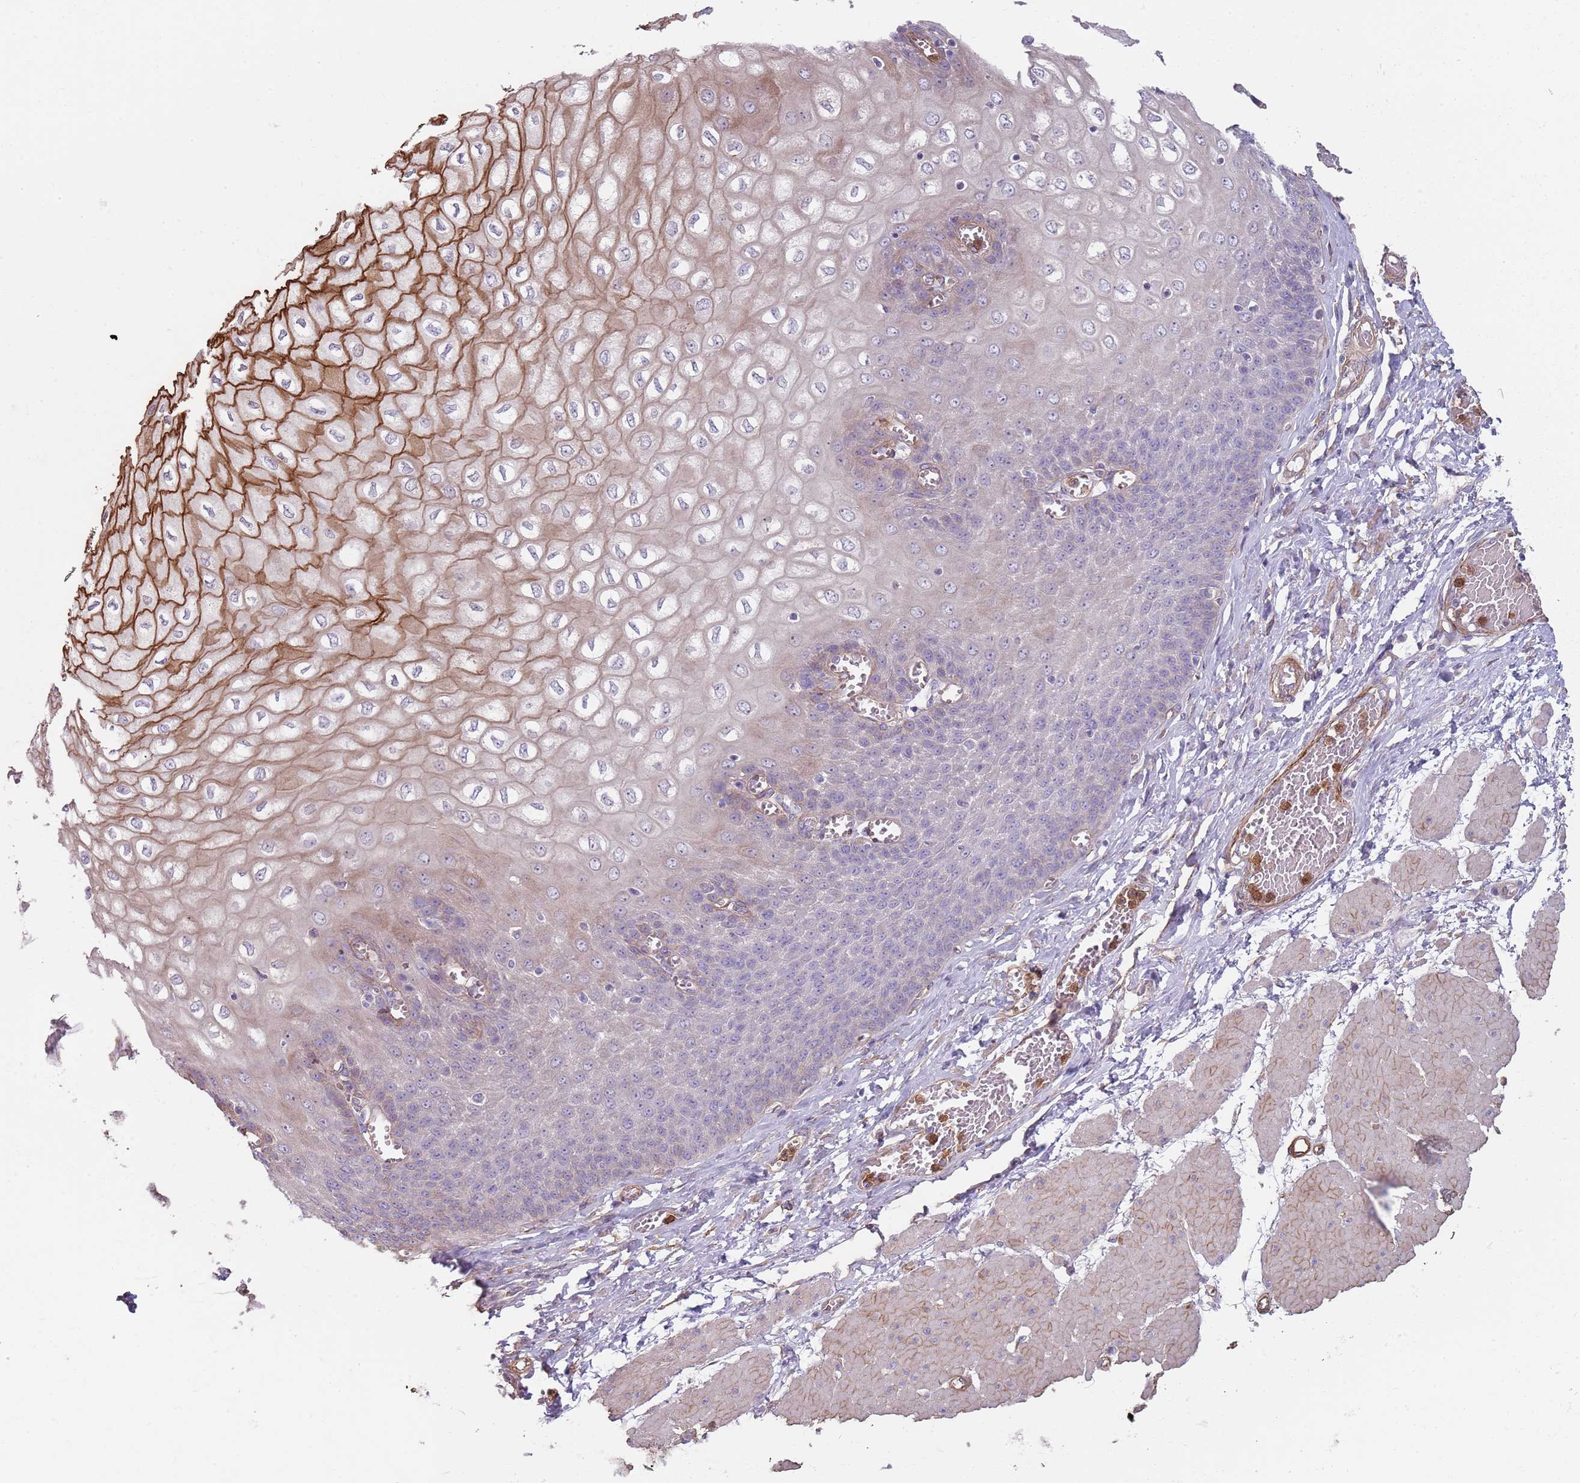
{"staining": {"intensity": "strong", "quantity": "<25%", "location": "cytoplasmic/membranous"}, "tissue": "esophagus", "cell_type": "Squamous epithelial cells", "image_type": "normal", "snomed": [{"axis": "morphology", "description": "Normal tissue, NOS"}, {"axis": "topography", "description": "Esophagus"}], "caption": "Immunohistochemistry (DAB (3,3'-diaminobenzidine)) staining of benign esophagus displays strong cytoplasmic/membranous protein staining in about <25% of squamous epithelial cells. (DAB (3,3'-diaminobenzidine) IHC, brown staining for protein, blue staining for nuclei).", "gene": "PHLPP2", "patient": {"sex": "male", "age": 60}}